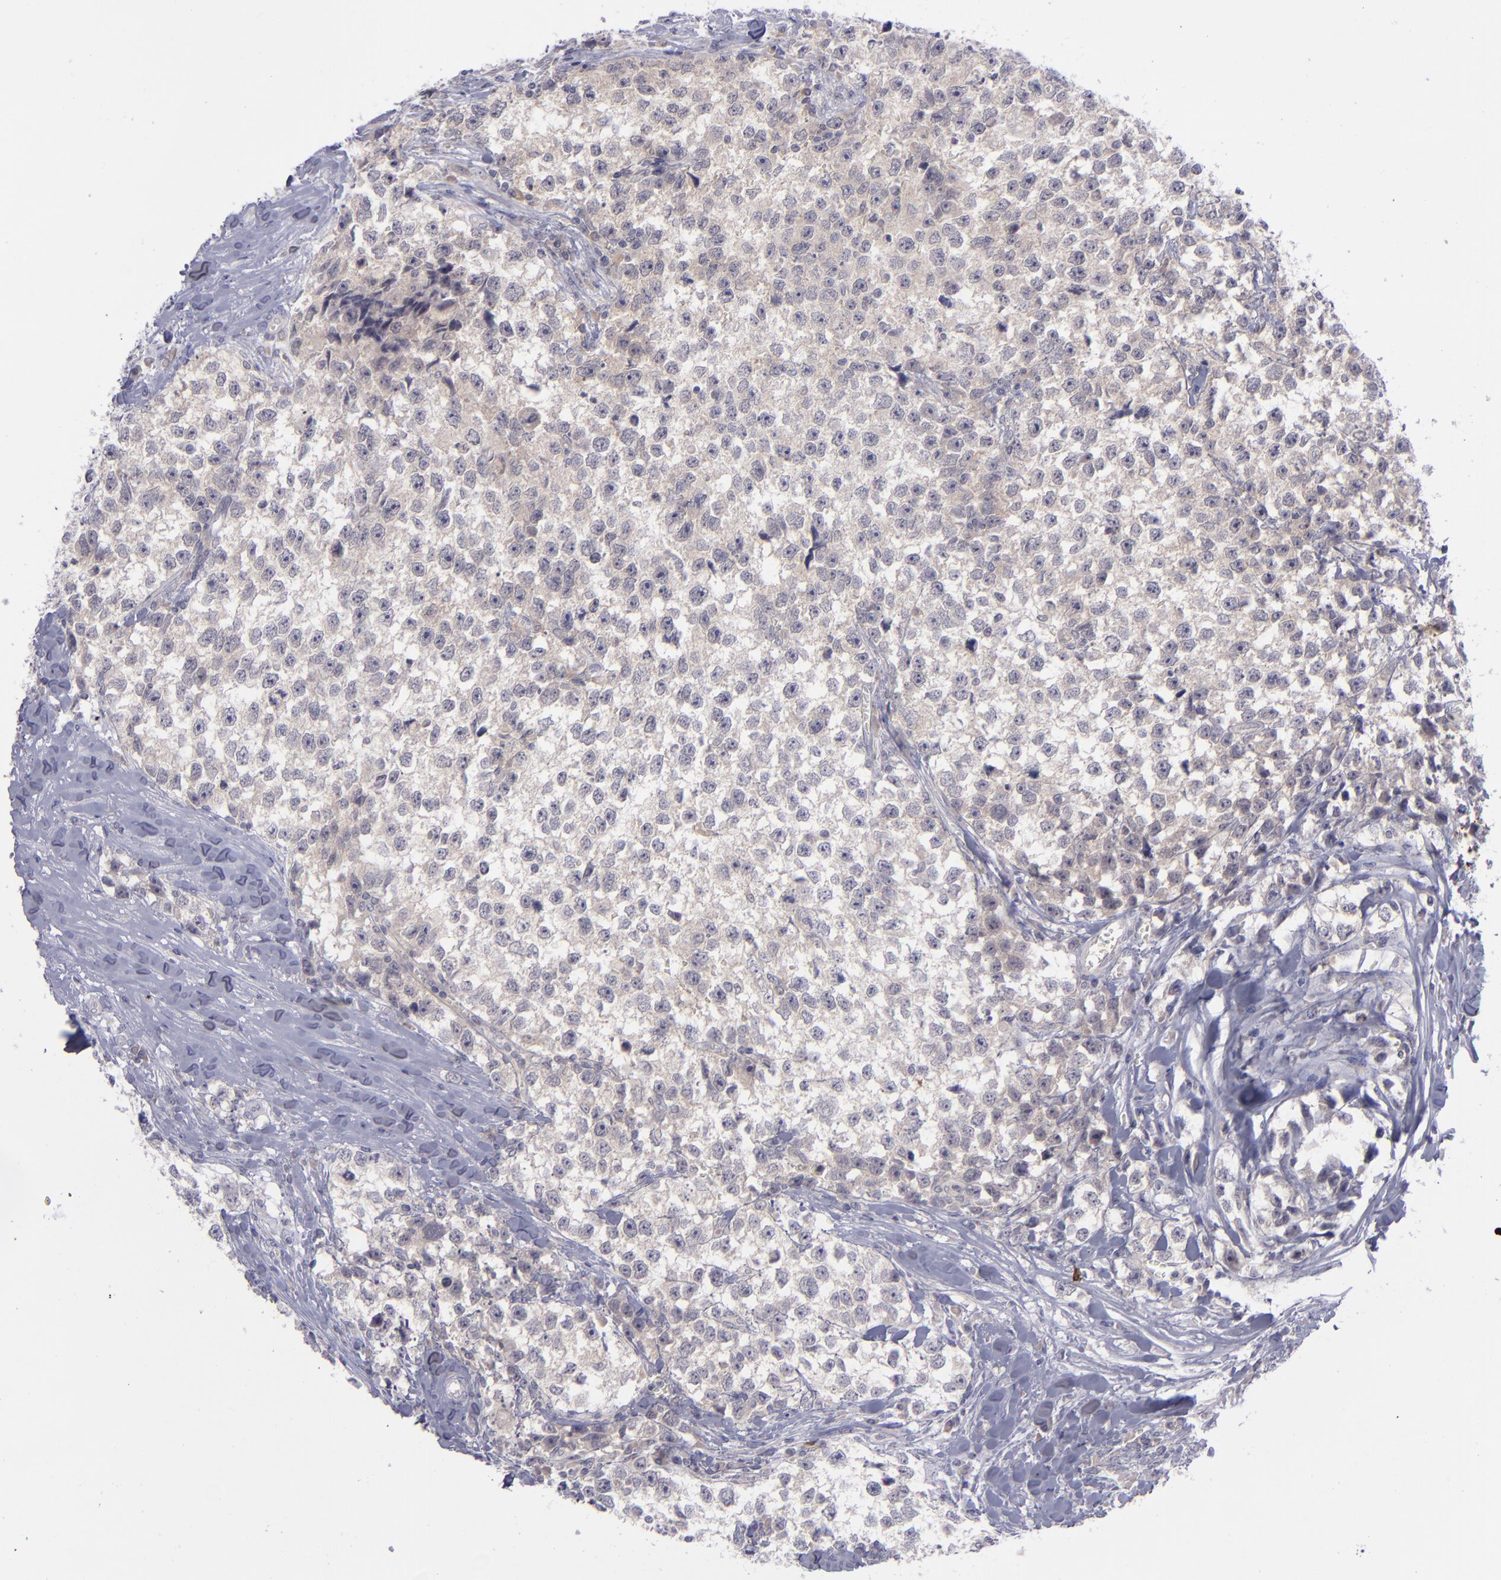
{"staining": {"intensity": "negative", "quantity": "none", "location": "none"}, "tissue": "testis cancer", "cell_type": "Tumor cells", "image_type": "cancer", "snomed": [{"axis": "morphology", "description": "Seminoma, NOS"}, {"axis": "morphology", "description": "Carcinoma, Embryonal, NOS"}, {"axis": "topography", "description": "Testis"}], "caption": "IHC histopathology image of seminoma (testis) stained for a protein (brown), which shows no positivity in tumor cells.", "gene": "EVPL", "patient": {"sex": "male", "age": 30}}